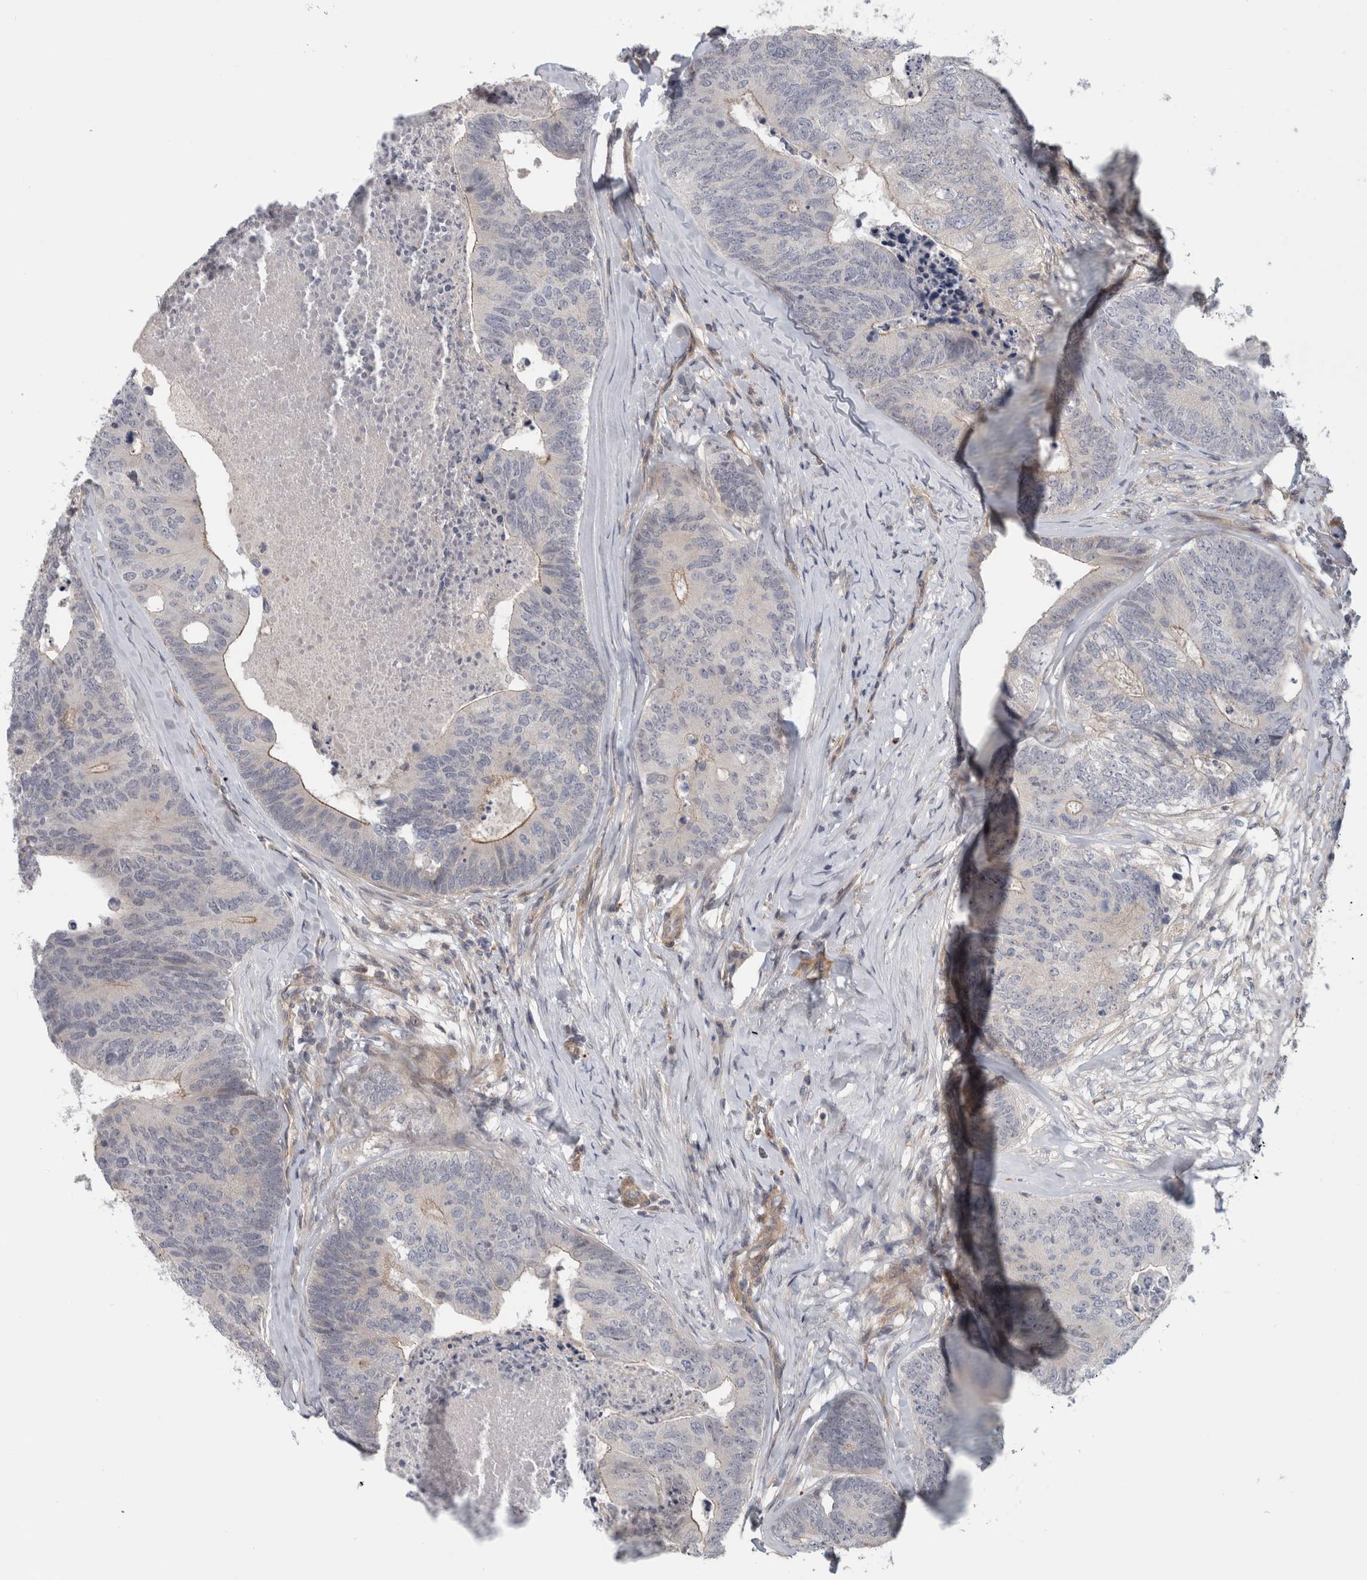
{"staining": {"intensity": "weak", "quantity": "<25%", "location": "cytoplasmic/membranous"}, "tissue": "colorectal cancer", "cell_type": "Tumor cells", "image_type": "cancer", "snomed": [{"axis": "morphology", "description": "Adenocarcinoma, NOS"}, {"axis": "topography", "description": "Colon"}], "caption": "This histopathology image is of colorectal cancer stained with immunohistochemistry to label a protein in brown with the nuclei are counter-stained blue. There is no staining in tumor cells.", "gene": "ZNF804B", "patient": {"sex": "female", "age": 67}}